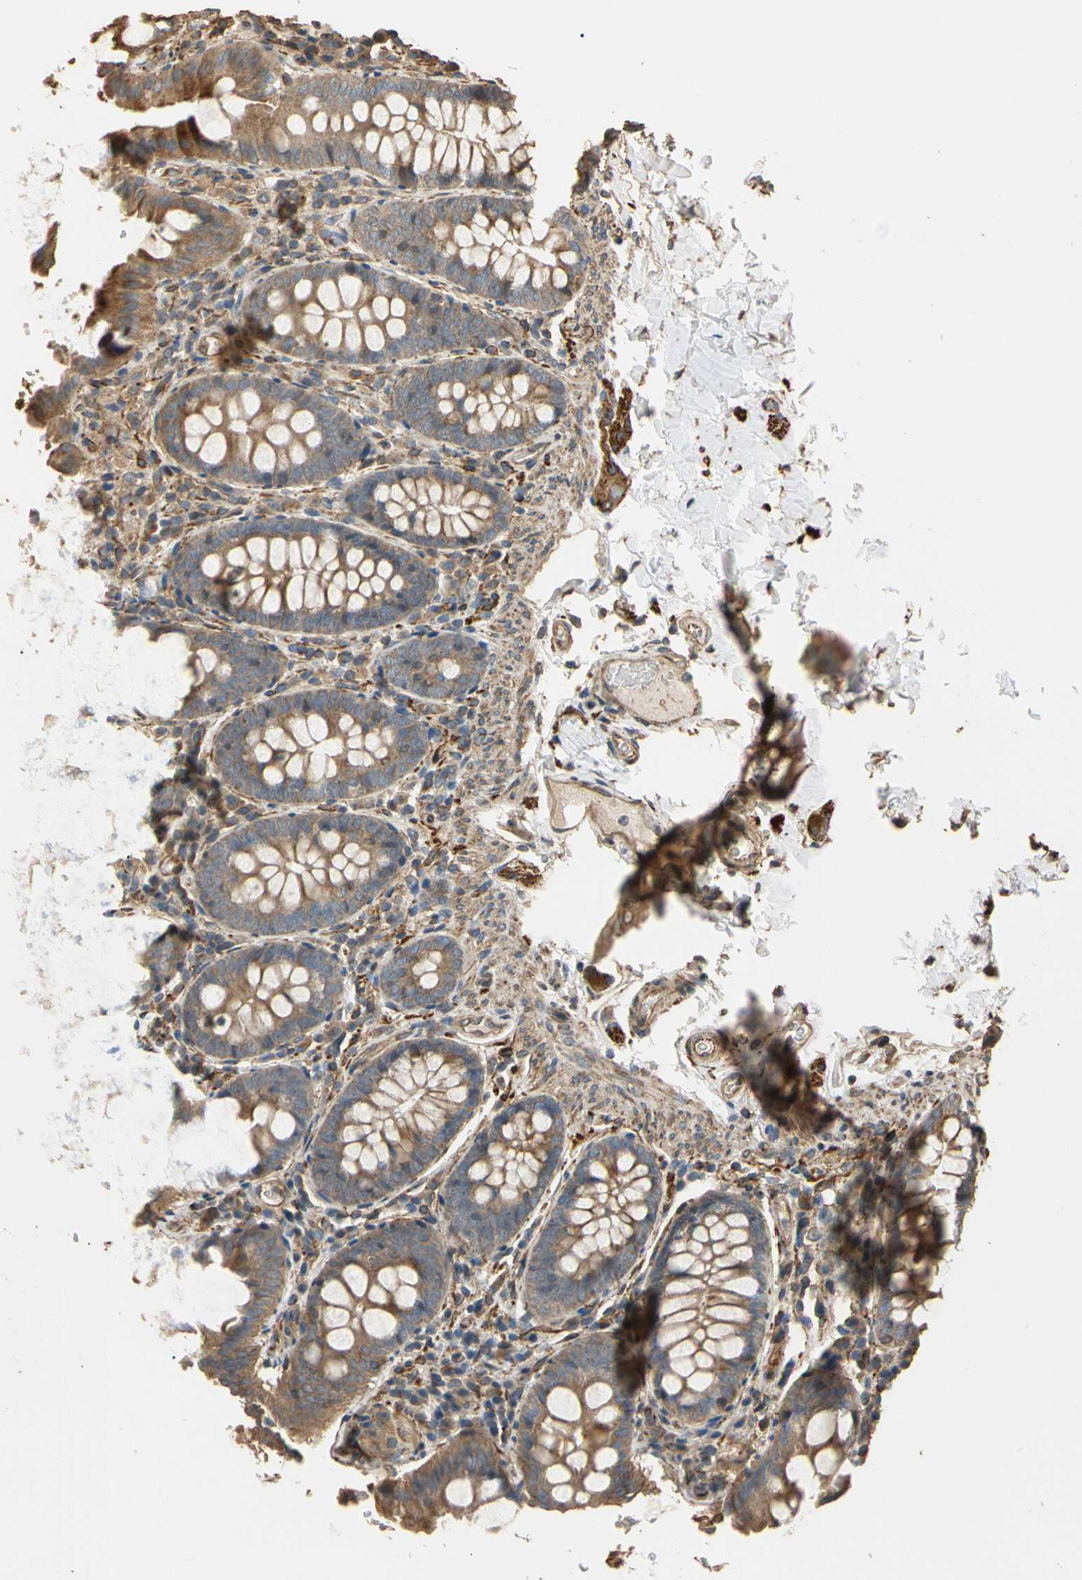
{"staining": {"intensity": "moderate", "quantity": ">75%", "location": "cytoplasmic/membranous"}, "tissue": "colon", "cell_type": "Endothelial cells", "image_type": "normal", "snomed": [{"axis": "morphology", "description": "Normal tissue, NOS"}, {"axis": "topography", "description": "Colon"}], "caption": "IHC (DAB (3,3'-diaminobenzidine)) staining of unremarkable colon exhibits moderate cytoplasmic/membranous protein positivity in about >75% of endothelial cells. (DAB IHC, brown staining for protein, blue staining for nuclei).", "gene": "MGRN1", "patient": {"sex": "female", "age": 61}}